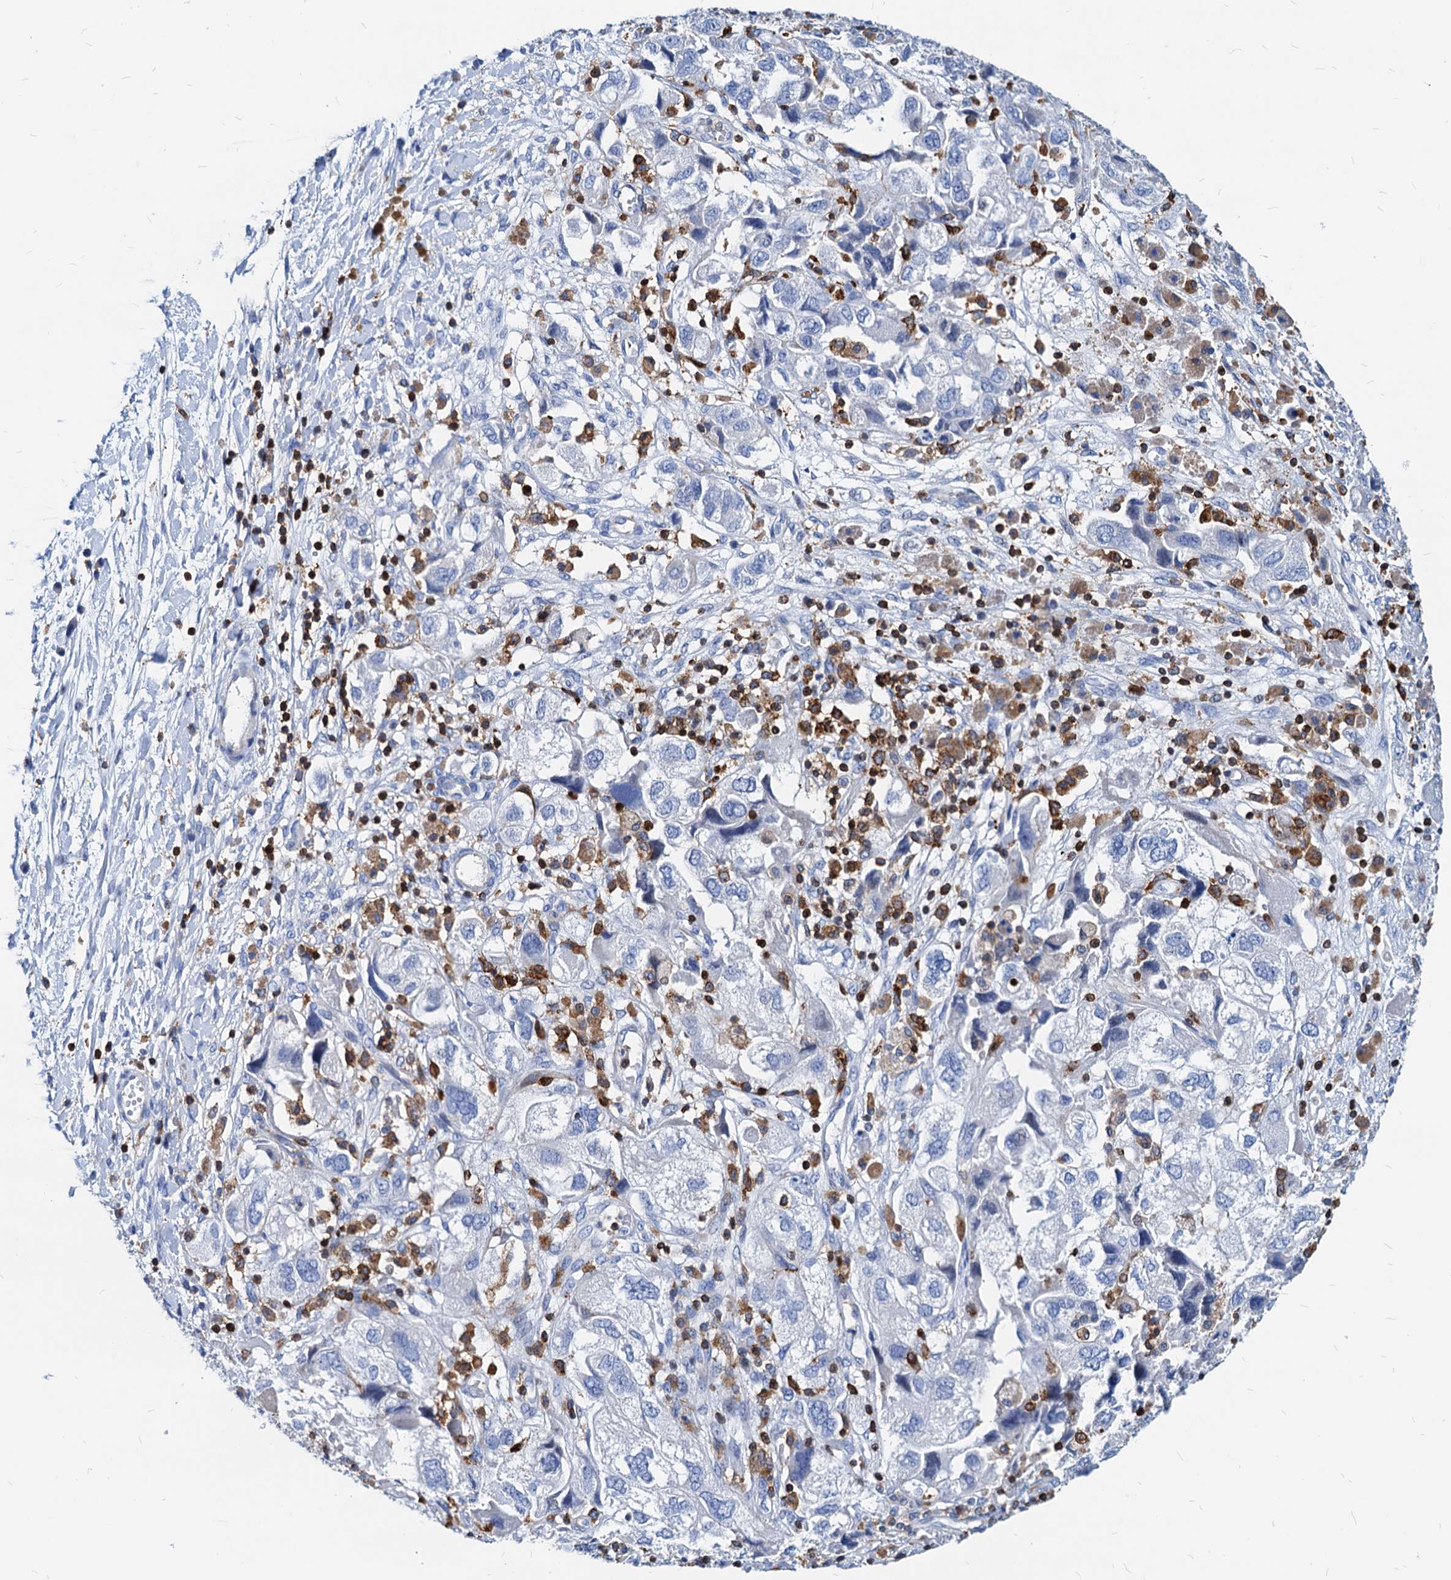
{"staining": {"intensity": "negative", "quantity": "none", "location": "none"}, "tissue": "ovarian cancer", "cell_type": "Tumor cells", "image_type": "cancer", "snomed": [{"axis": "morphology", "description": "Carcinoma, NOS"}, {"axis": "morphology", "description": "Cystadenocarcinoma, serous, NOS"}, {"axis": "topography", "description": "Ovary"}], "caption": "The micrograph reveals no significant staining in tumor cells of ovarian serous cystadenocarcinoma.", "gene": "LCP2", "patient": {"sex": "female", "age": 69}}